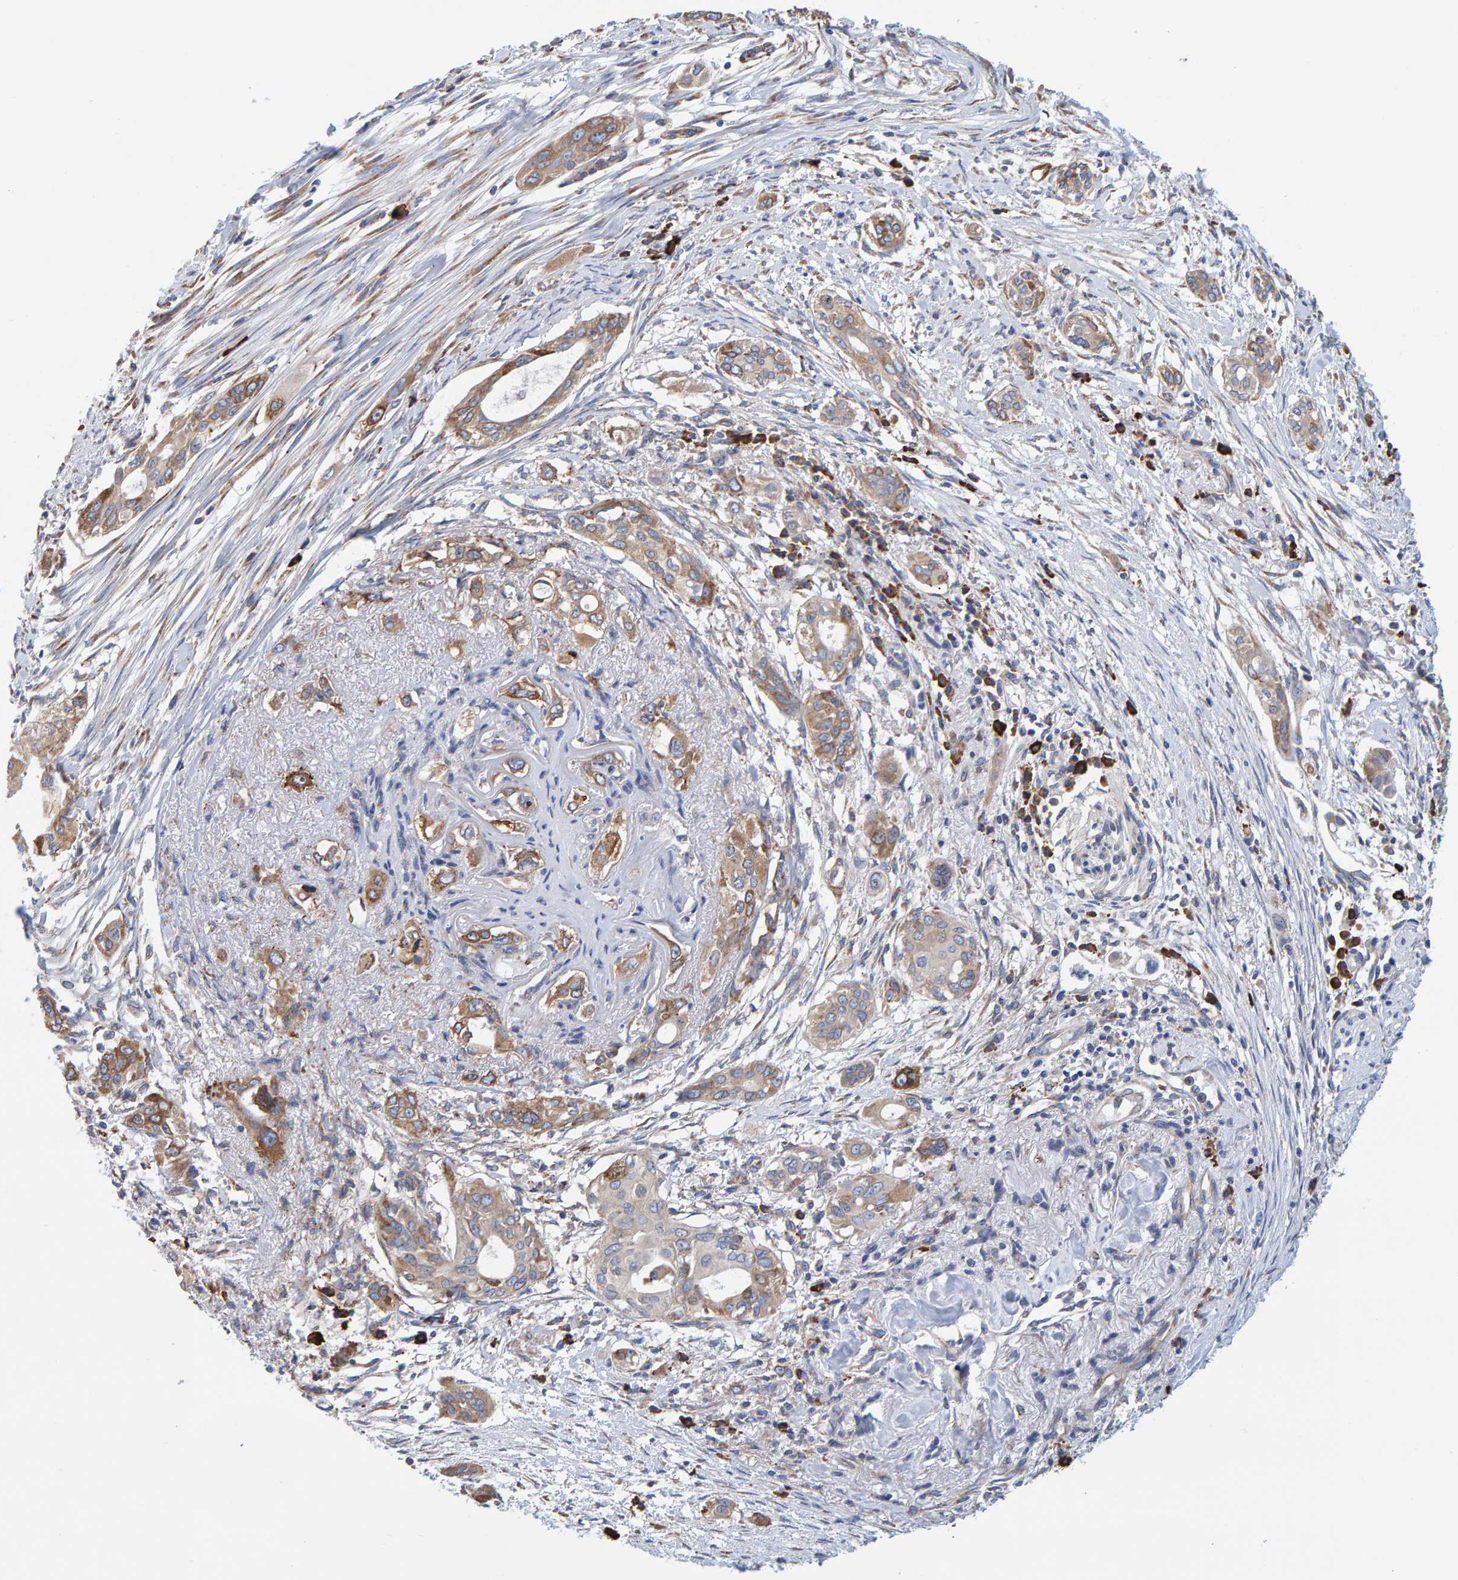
{"staining": {"intensity": "moderate", "quantity": ">75%", "location": "cytoplasmic/membranous"}, "tissue": "pancreatic cancer", "cell_type": "Tumor cells", "image_type": "cancer", "snomed": [{"axis": "morphology", "description": "Adenocarcinoma, NOS"}, {"axis": "topography", "description": "Pancreas"}], "caption": "High-magnification brightfield microscopy of pancreatic cancer (adenocarcinoma) stained with DAB (brown) and counterstained with hematoxylin (blue). tumor cells exhibit moderate cytoplasmic/membranous expression is present in approximately>75% of cells. (Brightfield microscopy of DAB IHC at high magnification).", "gene": "SGPL1", "patient": {"sex": "female", "age": 60}}